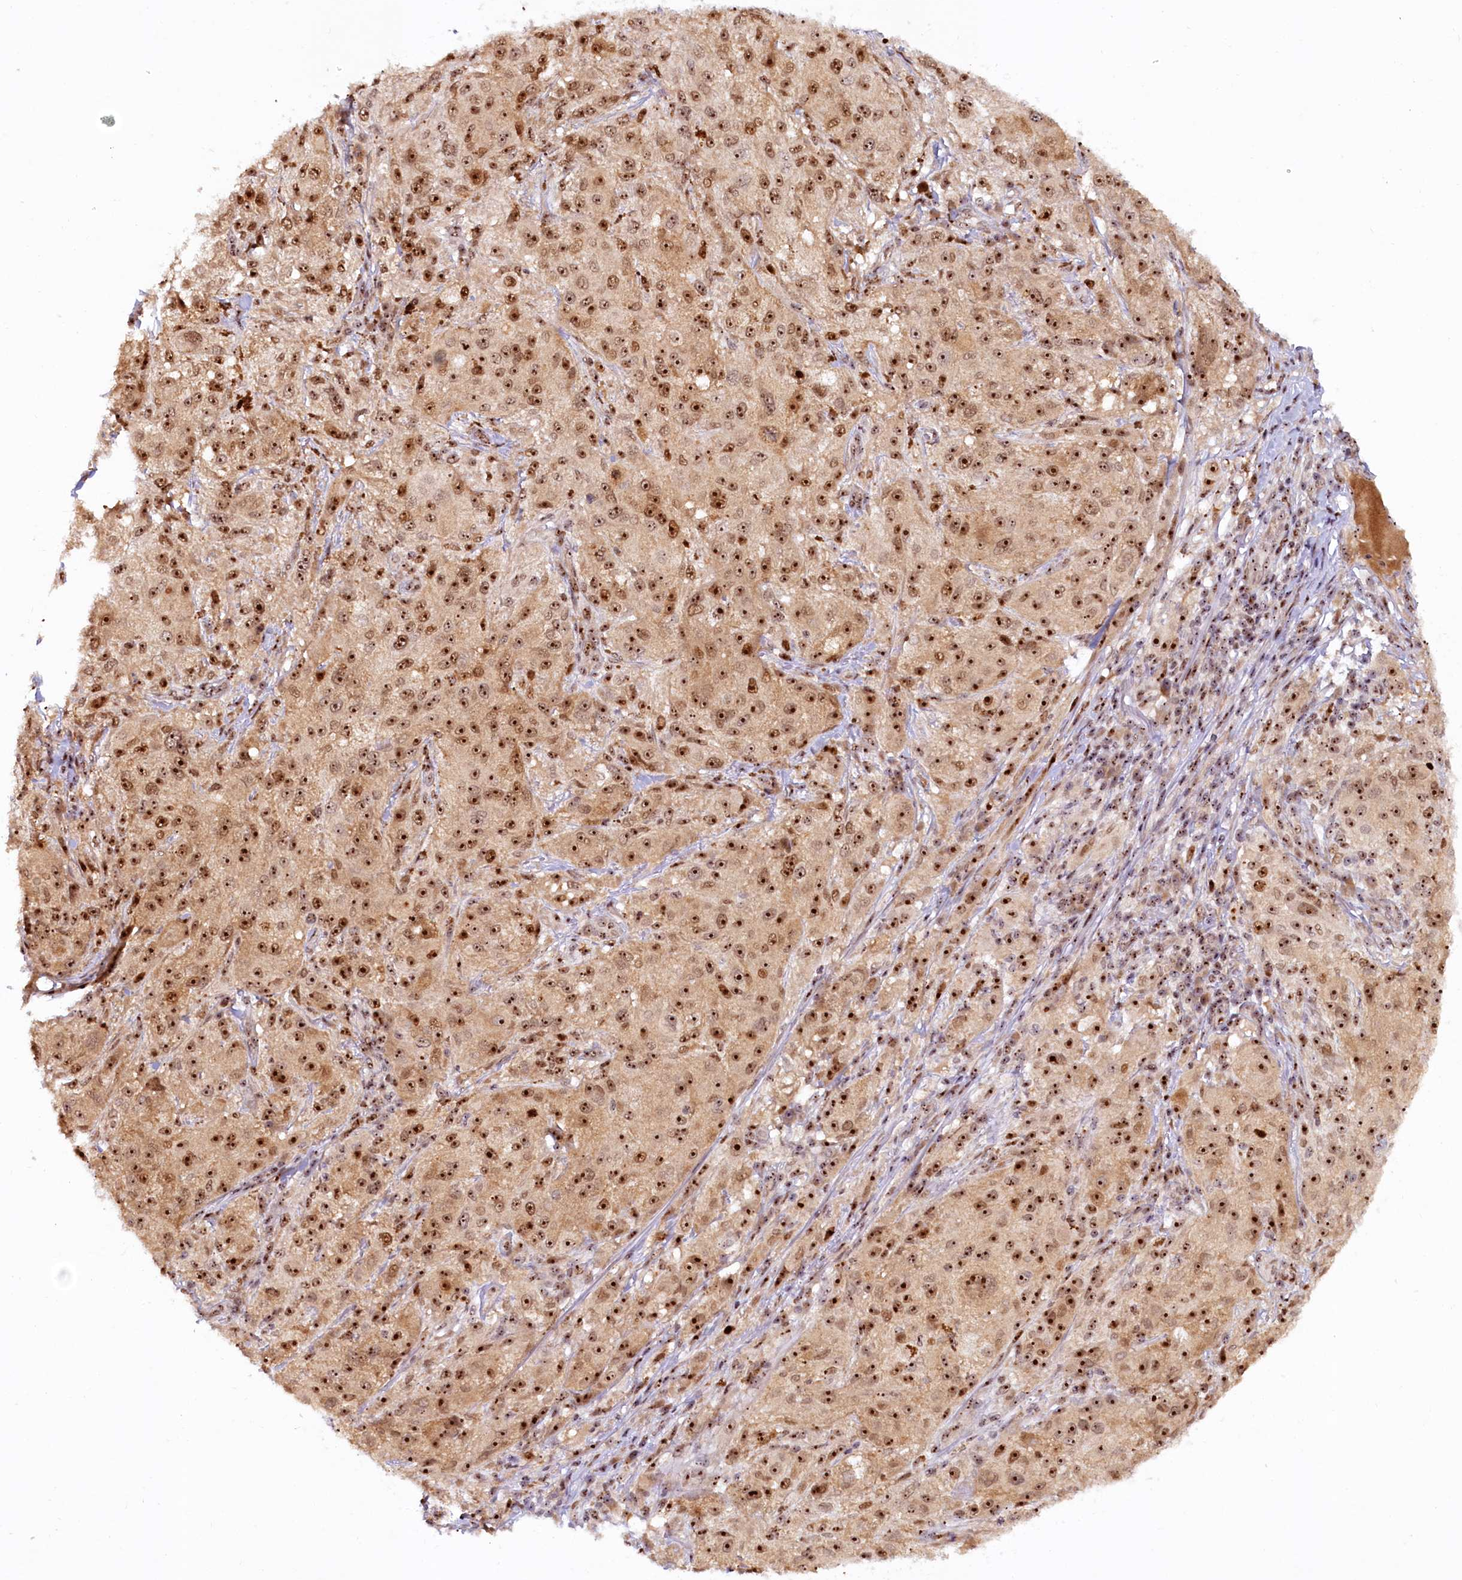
{"staining": {"intensity": "strong", "quantity": ">75%", "location": "nuclear"}, "tissue": "melanoma", "cell_type": "Tumor cells", "image_type": "cancer", "snomed": [{"axis": "morphology", "description": "Necrosis, NOS"}, {"axis": "morphology", "description": "Malignant melanoma, NOS"}, {"axis": "topography", "description": "Skin"}], "caption": "Tumor cells show strong nuclear expression in approximately >75% of cells in melanoma. The protein of interest is stained brown, and the nuclei are stained in blue (DAB IHC with brightfield microscopy, high magnification).", "gene": "TCOF1", "patient": {"sex": "female", "age": 87}}